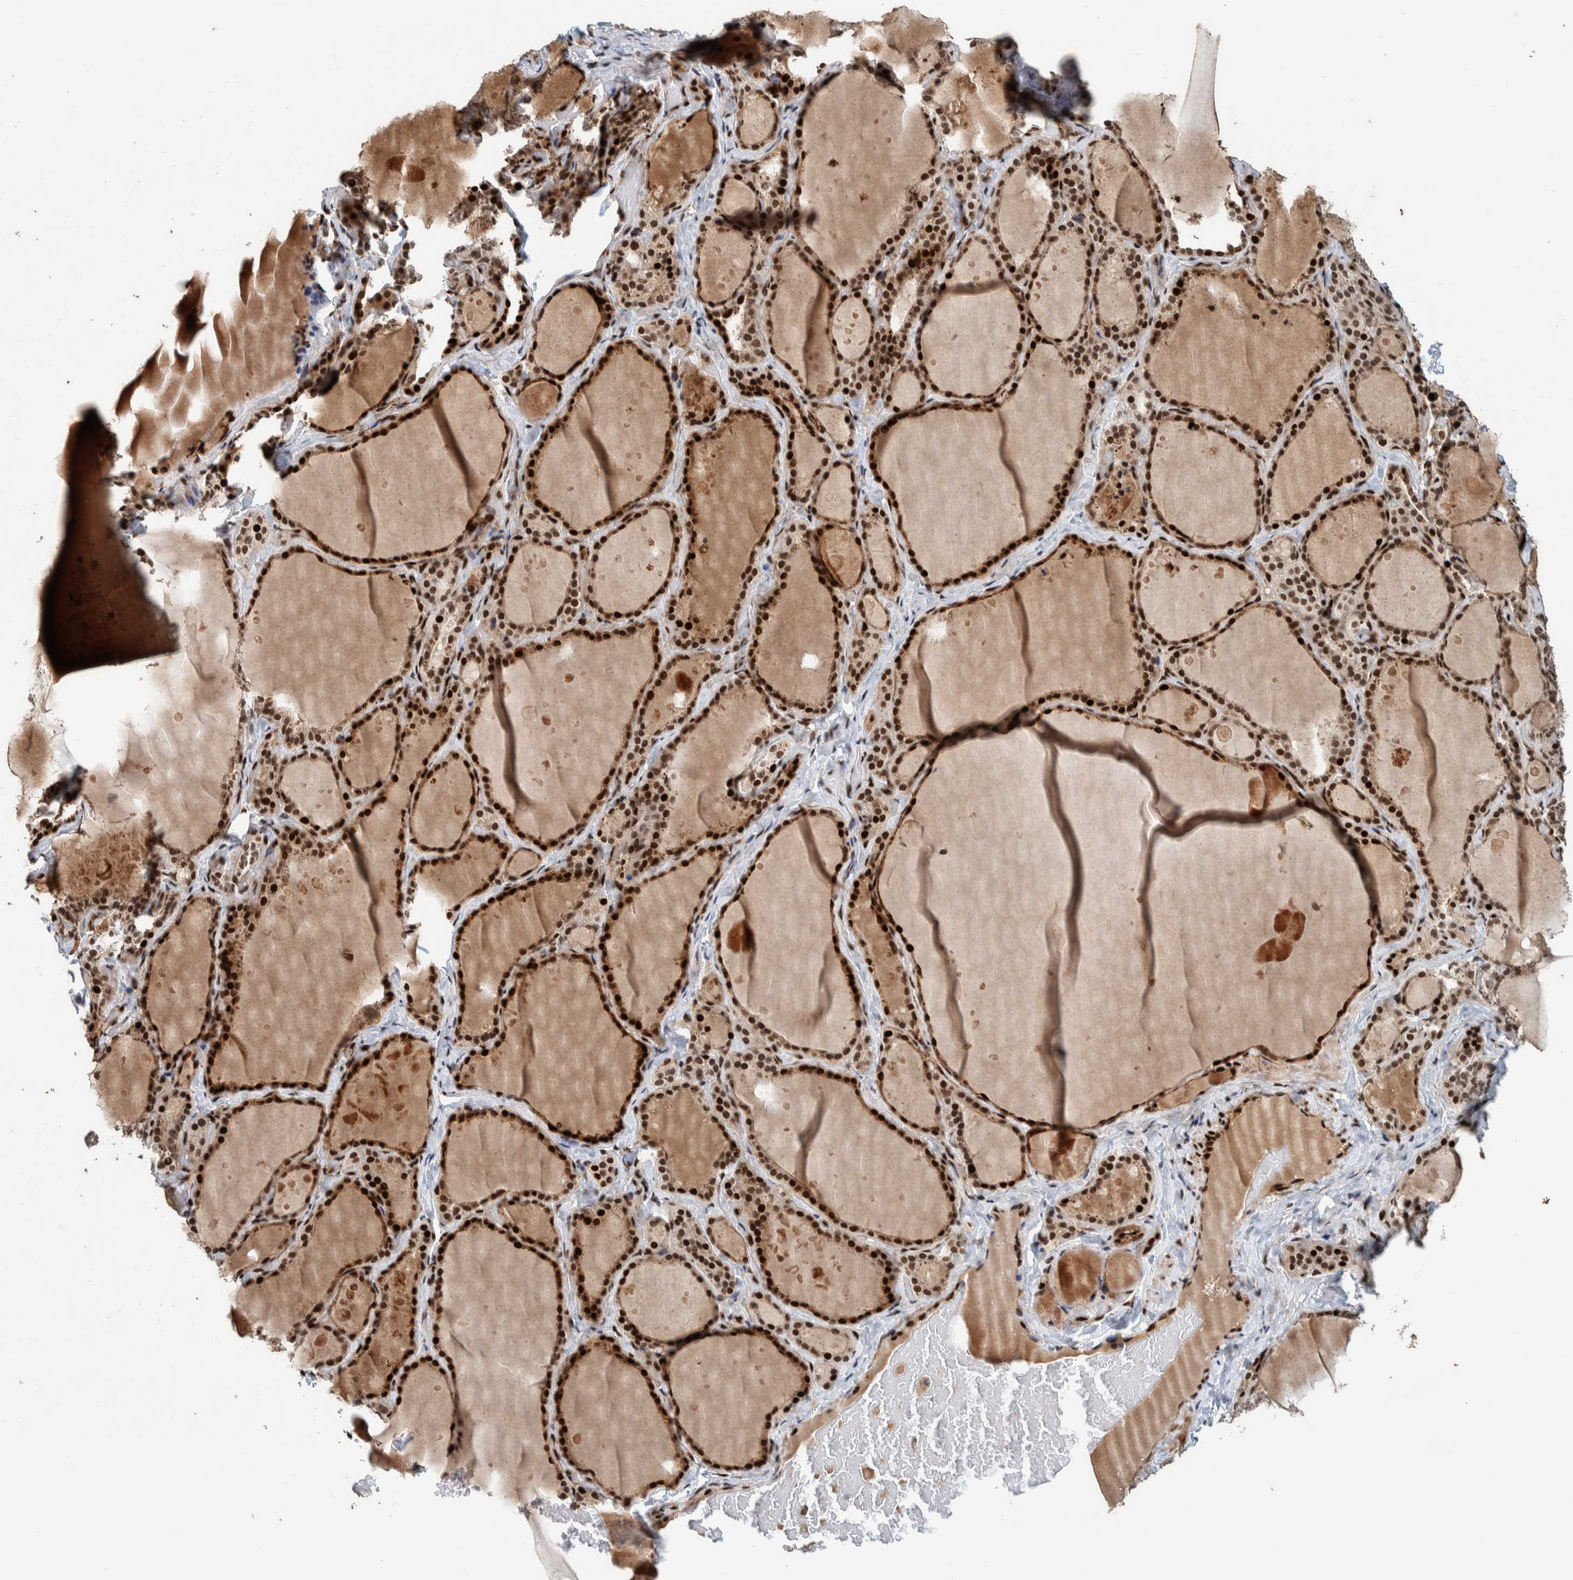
{"staining": {"intensity": "strong", "quantity": ">75%", "location": "nuclear"}, "tissue": "thyroid gland", "cell_type": "Glandular cells", "image_type": "normal", "snomed": [{"axis": "morphology", "description": "Normal tissue, NOS"}, {"axis": "topography", "description": "Thyroid gland"}], "caption": "Protein expression analysis of normal human thyroid gland reveals strong nuclear expression in approximately >75% of glandular cells. The protein is shown in brown color, while the nuclei are stained blue.", "gene": "CHD4", "patient": {"sex": "female", "age": 44}}